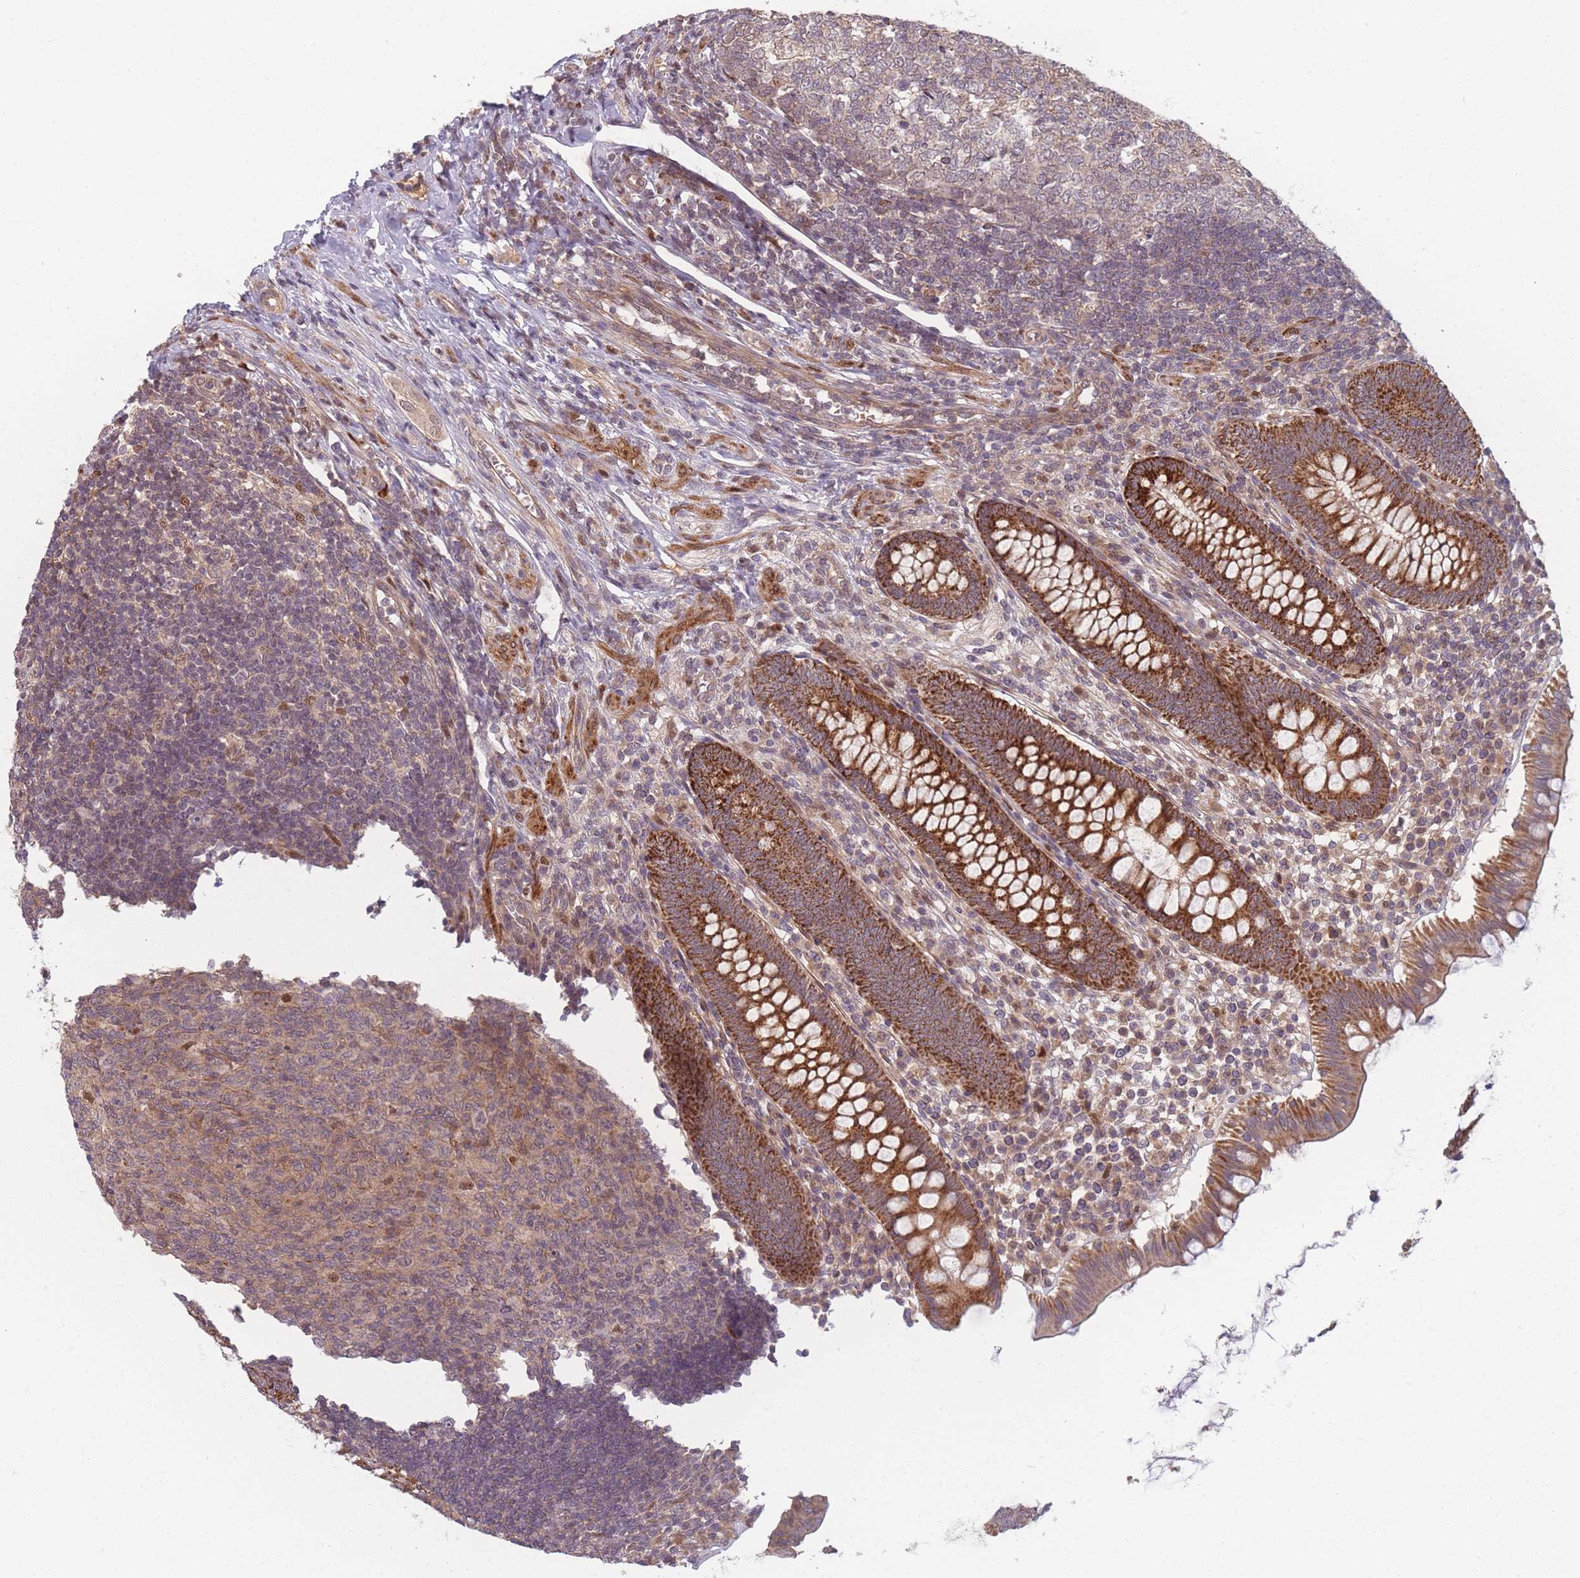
{"staining": {"intensity": "strong", "quantity": ">75%", "location": "cytoplasmic/membranous"}, "tissue": "appendix", "cell_type": "Glandular cells", "image_type": "normal", "snomed": [{"axis": "morphology", "description": "Normal tissue, NOS"}, {"axis": "topography", "description": "Appendix"}], "caption": "Brown immunohistochemical staining in normal human appendix reveals strong cytoplasmic/membranous staining in about >75% of glandular cells.", "gene": "FAM153A", "patient": {"sex": "male", "age": 14}}